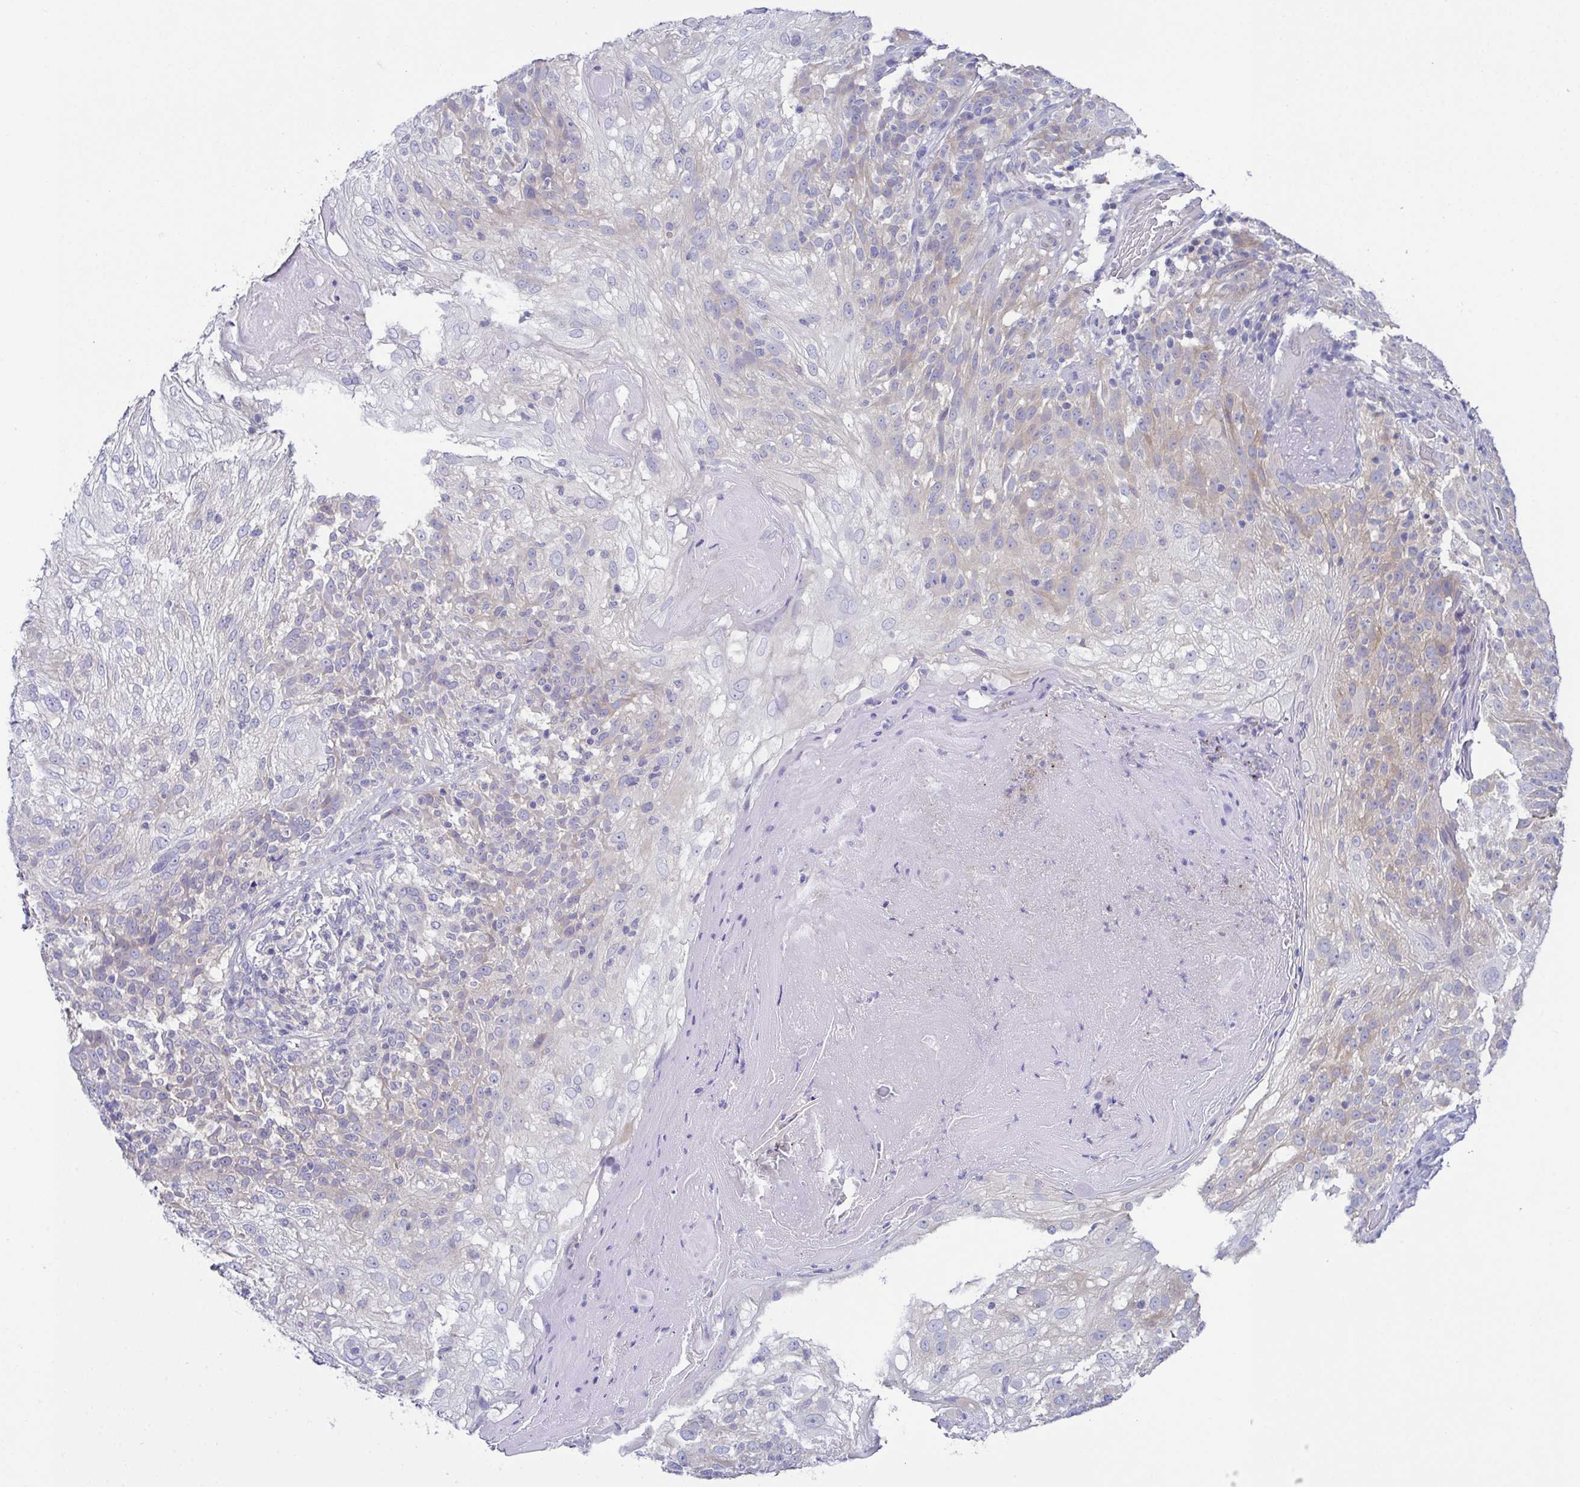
{"staining": {"intensity": "weak", "quantity": "<25%", "location": "cytoplasmic/membranous"}, "tissue": "skin cancer", "cell_type": "Tumor cells", "image_type": "cancer", "snomed": [{"axis": "morphology", "description": "Normal tissue, NOS"}, {"axis": "morphology", "description": "Squamous cell carcinoma, NOS"}, {"axis": "topography", "description": "Skin"}], "caption": "Immunohistochemistry (IHC) photomicrograph of skin squamous cell carcinoma stained for a protein (brown), which exhibits no staining in tumor cells.", "gene": "CFAP97D1", "patient": {"sex": "female", "age": 83}}